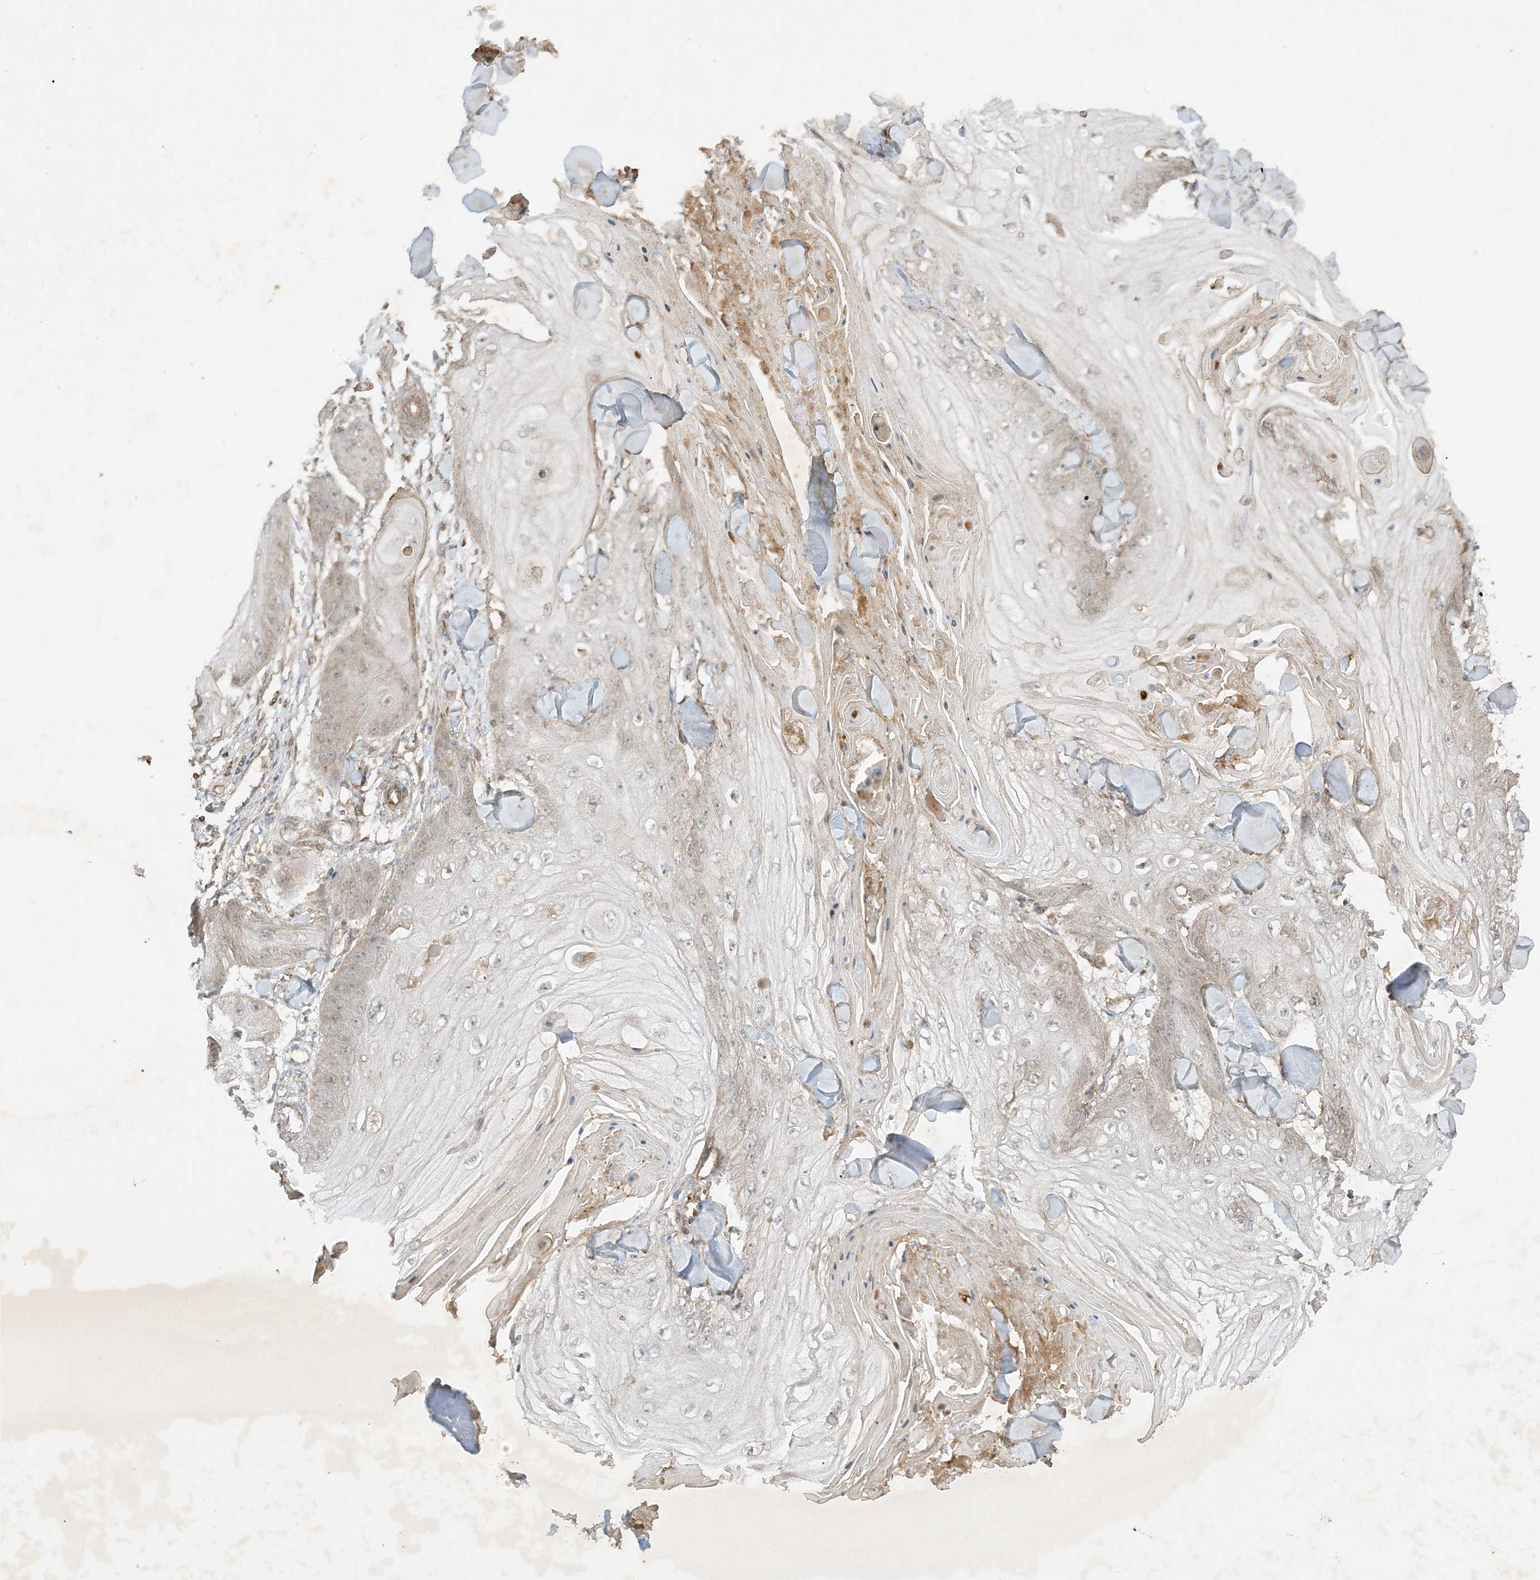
{"staining": {"intensity": "negative", "quantity": "none", "location": "none"}, "tissue": "skin cancer", "cell_type": "Tumor cells", "image_type": "cancer", "snomed": [{"axis": "morphology", "description": "Squamous cell carcinoma, NOS"}, {"axis": "topography", "description": "Skin"}], "caption": "Immunohistochemistry (IHC) of human skin squamous cell carcinoma displays no positivity in tumor cells. The staining is performed using DAB brown chromogen with nuclei counter-stained in using hematoxylin.", "gene": "XRN1", "patient": {"sex": "male", "age": 74}}